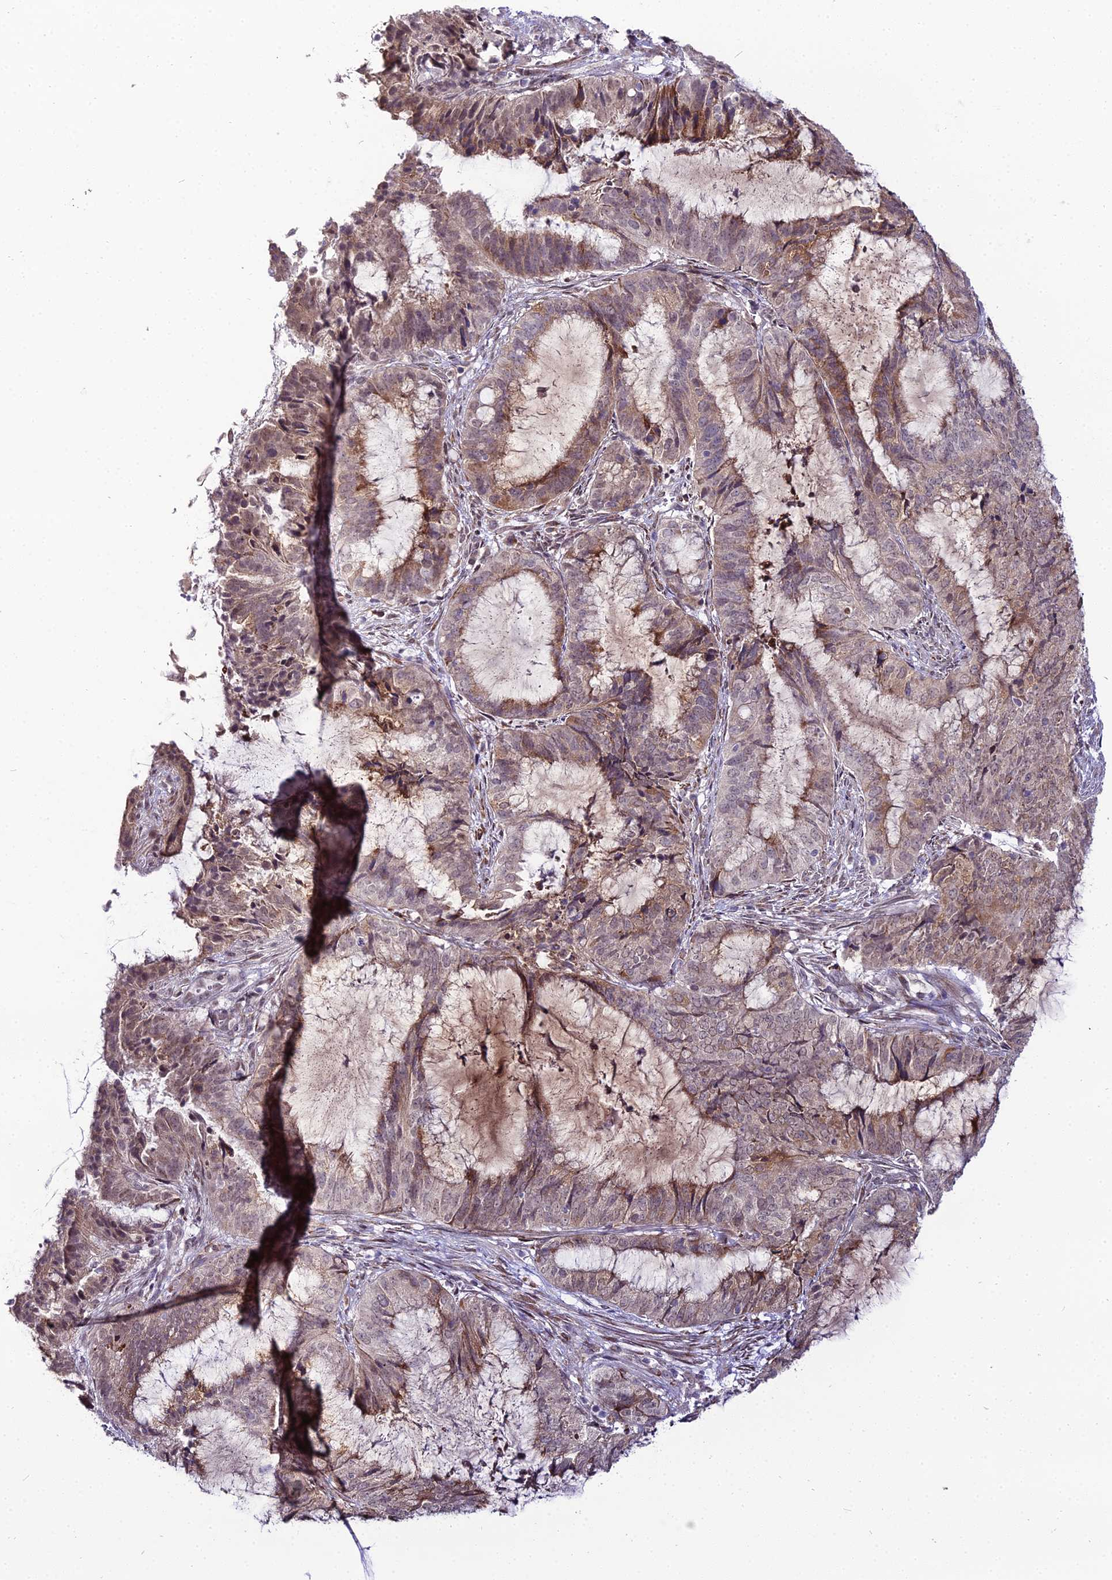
{"staining": {"intensity": "weak", "quantity": ">75%", "location": "cytoplasmic/membranous"}, "tissue": "endometrial cancer", "cell_type": "Tumor cells", "image_type": "cancer", "snomed": [{"axis": "morphology", "description": "Adenocarcinoma, NOS"}, {"axis": "topography", "description": "Endometrium"}], "caption": "Immunohistochemical staining of human endometrial cancer (adenocarcinoma) demonstrates weak cytoplasmic/membranous protein expression in about >75% of tumor cells. The protein of interest is stained brown, and the nuclei are stained in blue (DAB IHC with brightfield microscopy, high magnification).", "gene": "TROAP", "patient": {"sex": "female", "age": 51}}